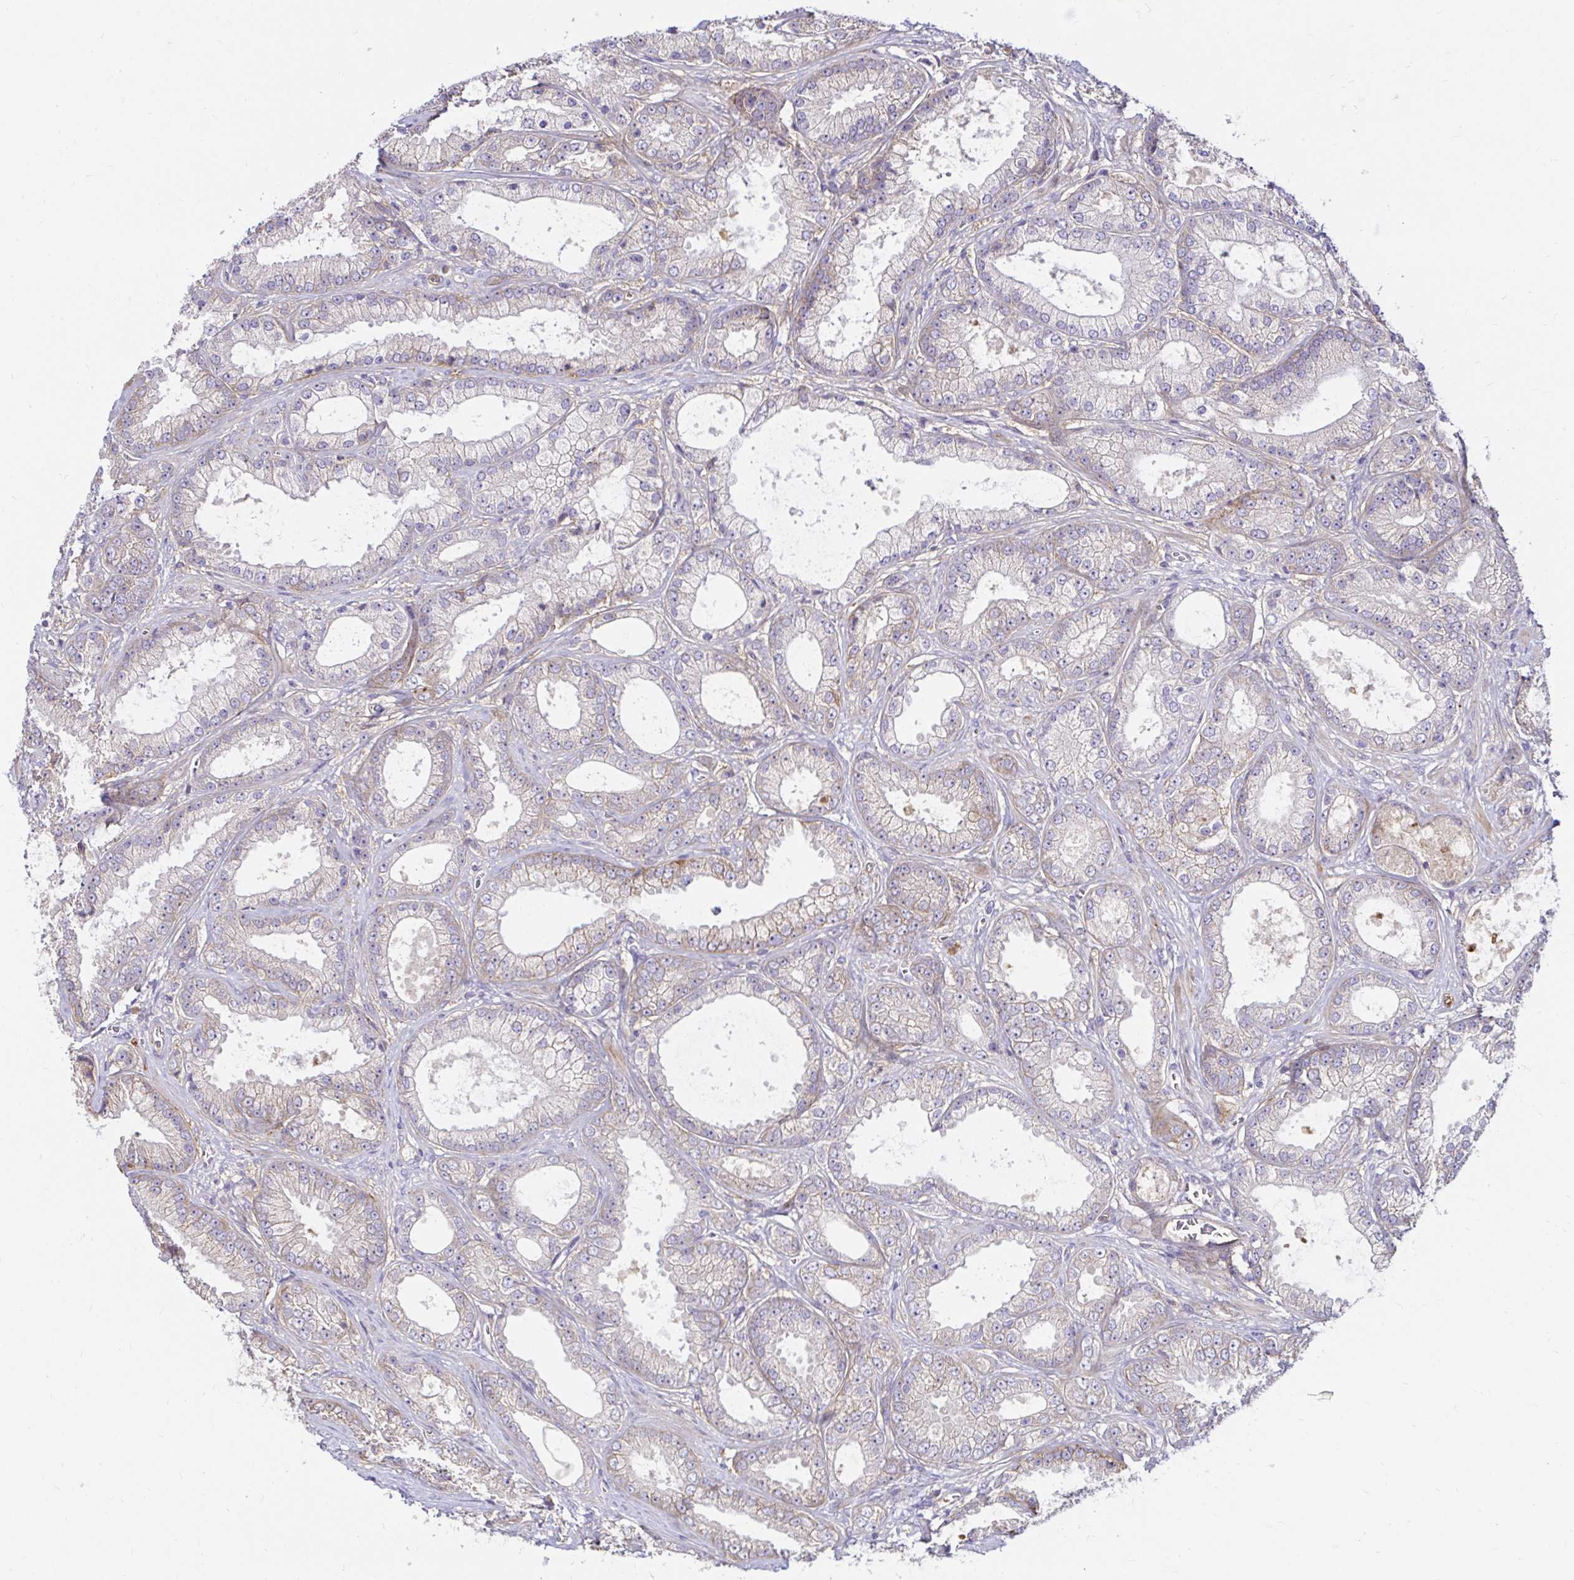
{"staining": {"intensity": "negative", "quantity": "none", "location": "none"}, "tissue": "prostate cancer", "cell_type": "Tumor cells", "image_type": "cancer", "snomed": [{"axis": "morphology", "description": "Adenocarcinoma, High grade"}, {"axis": "topography", "description": "Prostate"}], "caption": "Histopathology image shows no significant protein positivity in tumor cells of high-grade adenocarcinoma (prostate). (DAB immunohistochemistry (IHC), high magnification).", "gene": "ITGA2", "patient": {"sex": "male", "age": 67}}